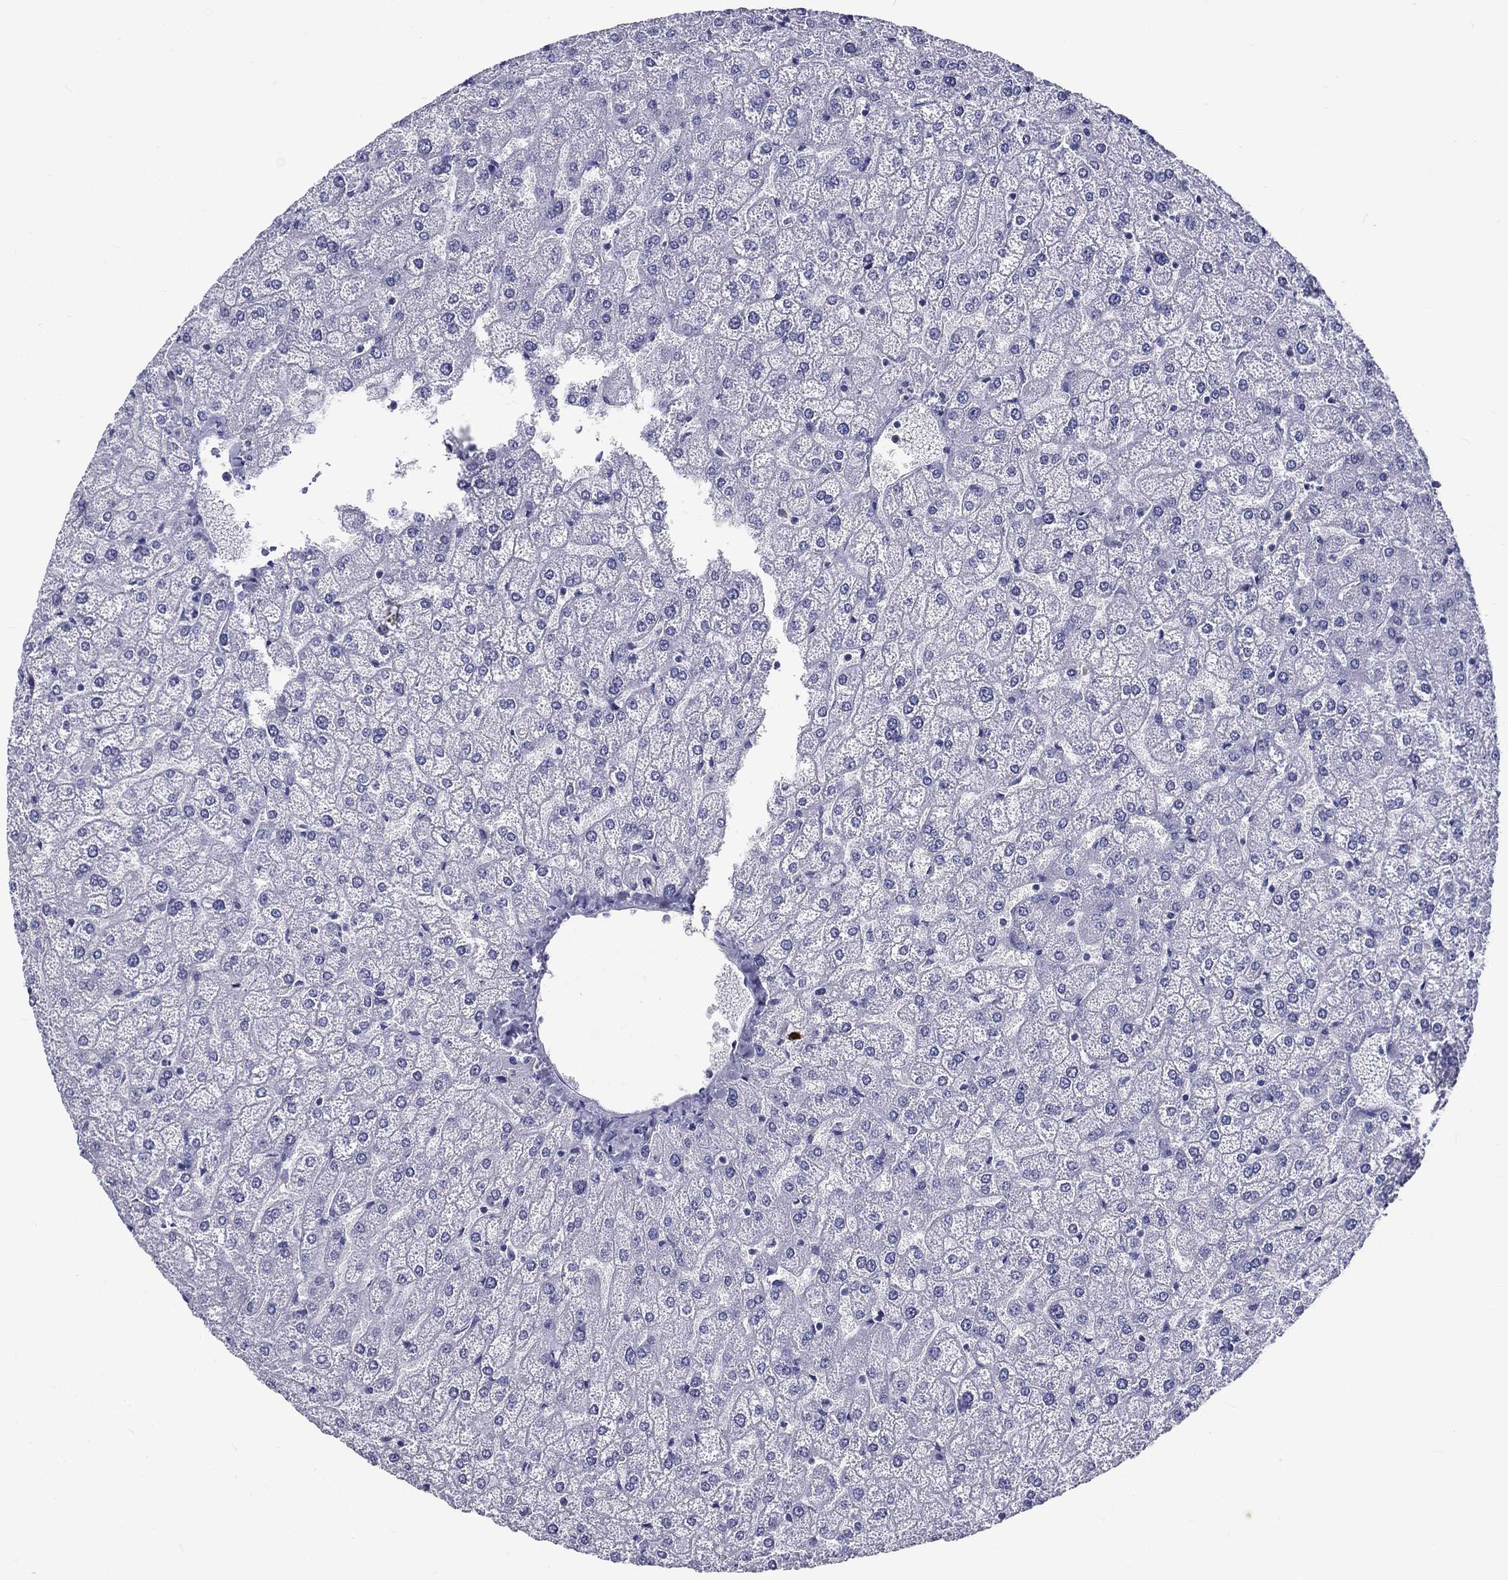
{"staining": {"intensity": "negative", "quantity": "none", "location": "none"}, "tissue": "liver", "cell_type": "Cholangiocytes", "image_type": "normal", "snomed": [{"axis": "morphology", "description": "Normal tissue, NOS"}, {"axis": "topography", "description": "Liver"}], "caption": "Immunohistochemistry (IHC) histopathology image of normal human liver stained for a protein (brown), which demonstrates no expression in cholangiocytes. (DAB (3,3'-diaminobenzidine) immunohistochemistry with hematoxylin counter stain).", "gene": "CD40LG", "patient": {"sex": "female", "age": 32}}